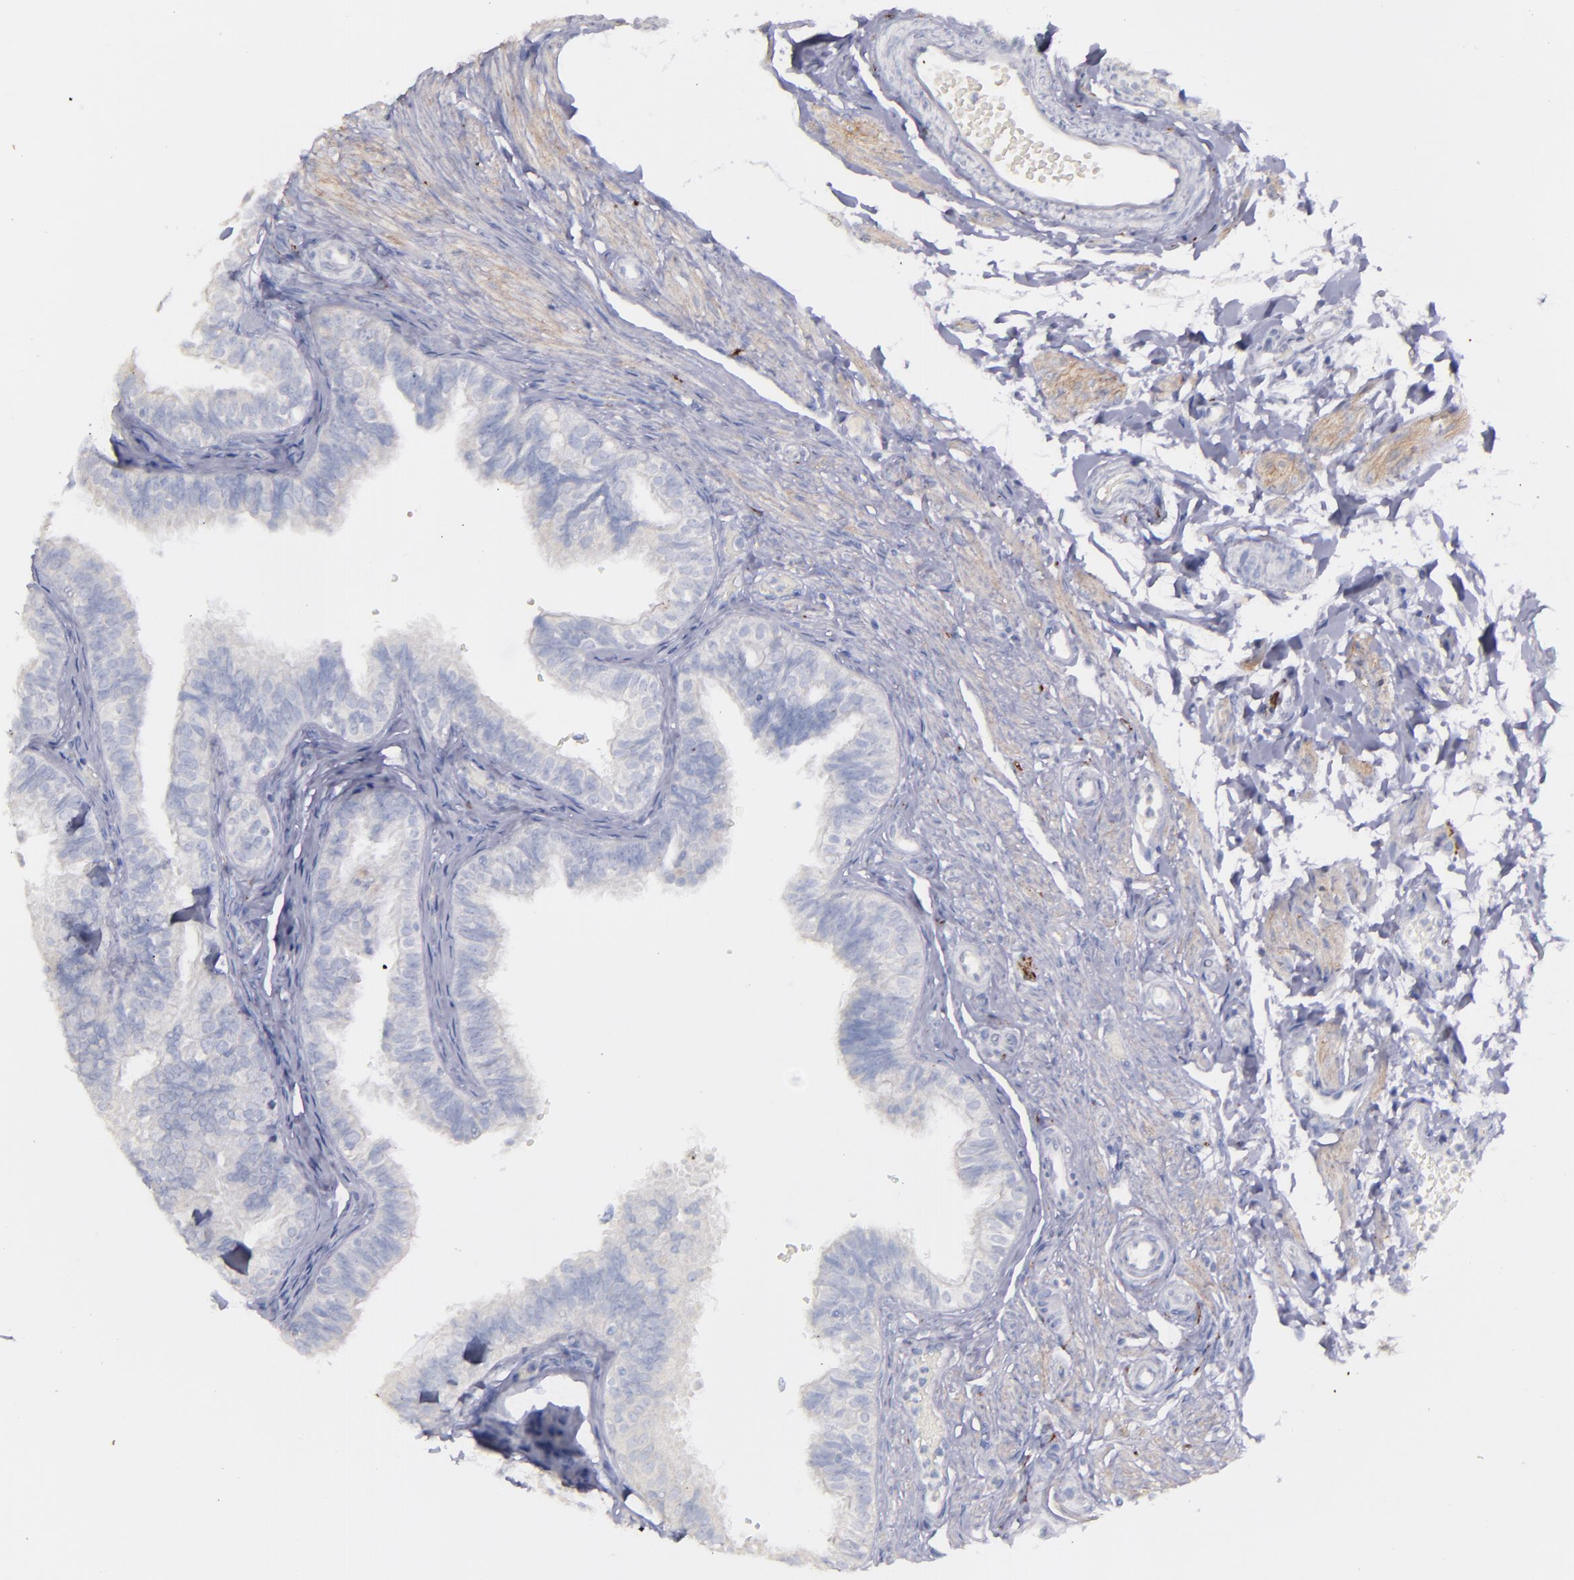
{"staining": {"intensity": "negative", "quantity": "none", "location": "none"}, "tissue": "fallopian tube", "cell_type": "Glandular cells", "image_type": "normal", "snomed": [{"axis": "morphology", "description": "Normal tissue, NOS"}, {"axis": "morphology", "description": "Dermoid, NOS"}, {"axis": "topography", "description": "Fallopian tube"}], "caption": "Photomicrograph shows no significant protein positivity in glandular cells of normal fallopian tube. Nuclei are stained in blue.", "gene": "SNAP25", "patient": {"sex": "female", "age": 33}}